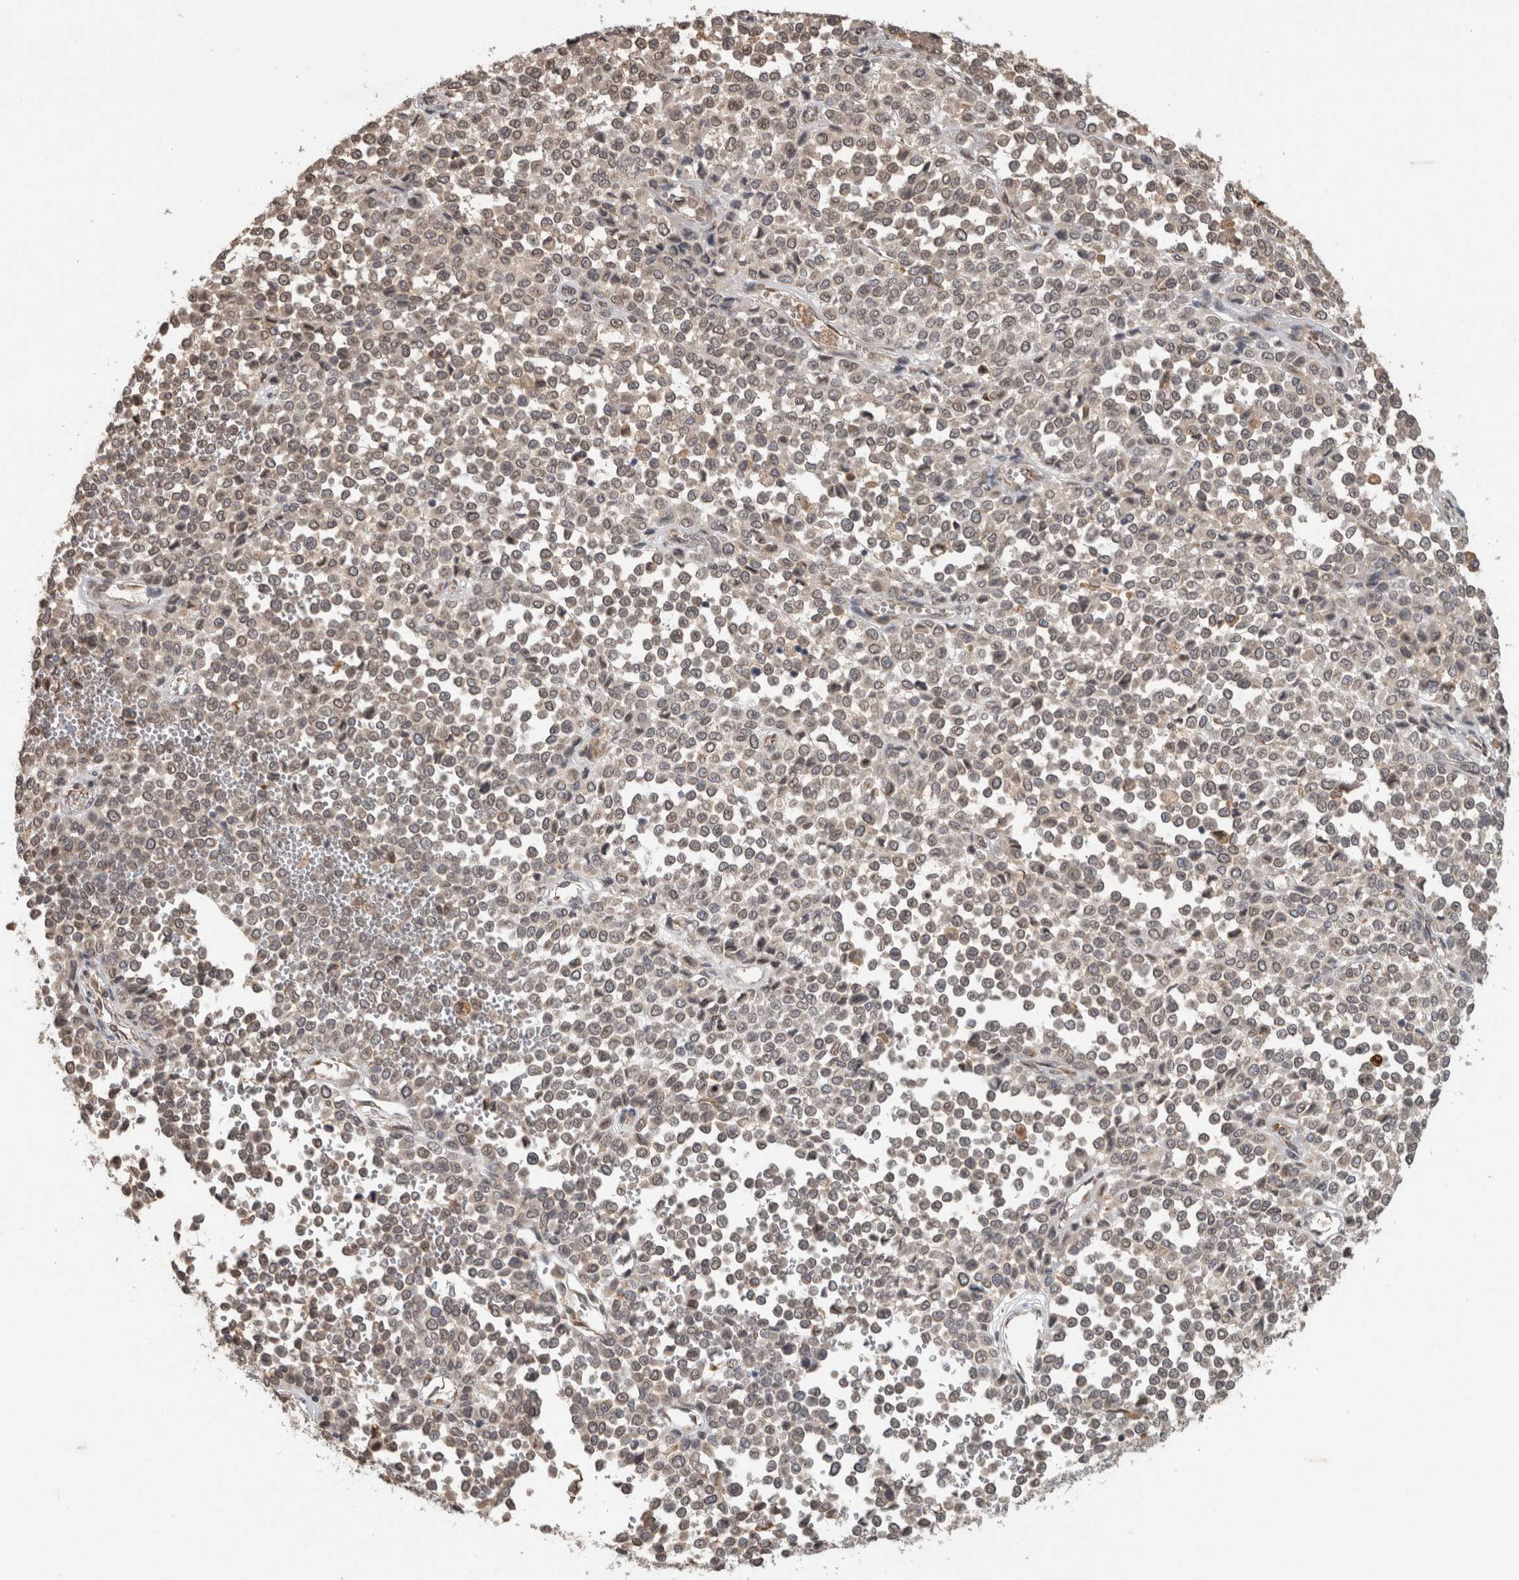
{"staining": {"intensity": "weak", "quantity": ">75%", "location": "cytoplasmic/membranous,nuclear"}, "tissue": "melanoma", "cell_type": "Tumor cells", "image_type": "cancer", "snomed": [{"axis": "morphology", "description": "Malignant melanoma, Metastatic site"}, {"axis": "topography", "description": "Pancreas"}], "caption": "Brown immunohistochemical staining in human malignant melanoma (metastatic site) demonstrates weak cytoplasmic/membranous and nuclear expression in about >75% of tumor cells.", "gene": "ADGRL3", "patient": {"sex": "female", "age": 30}}